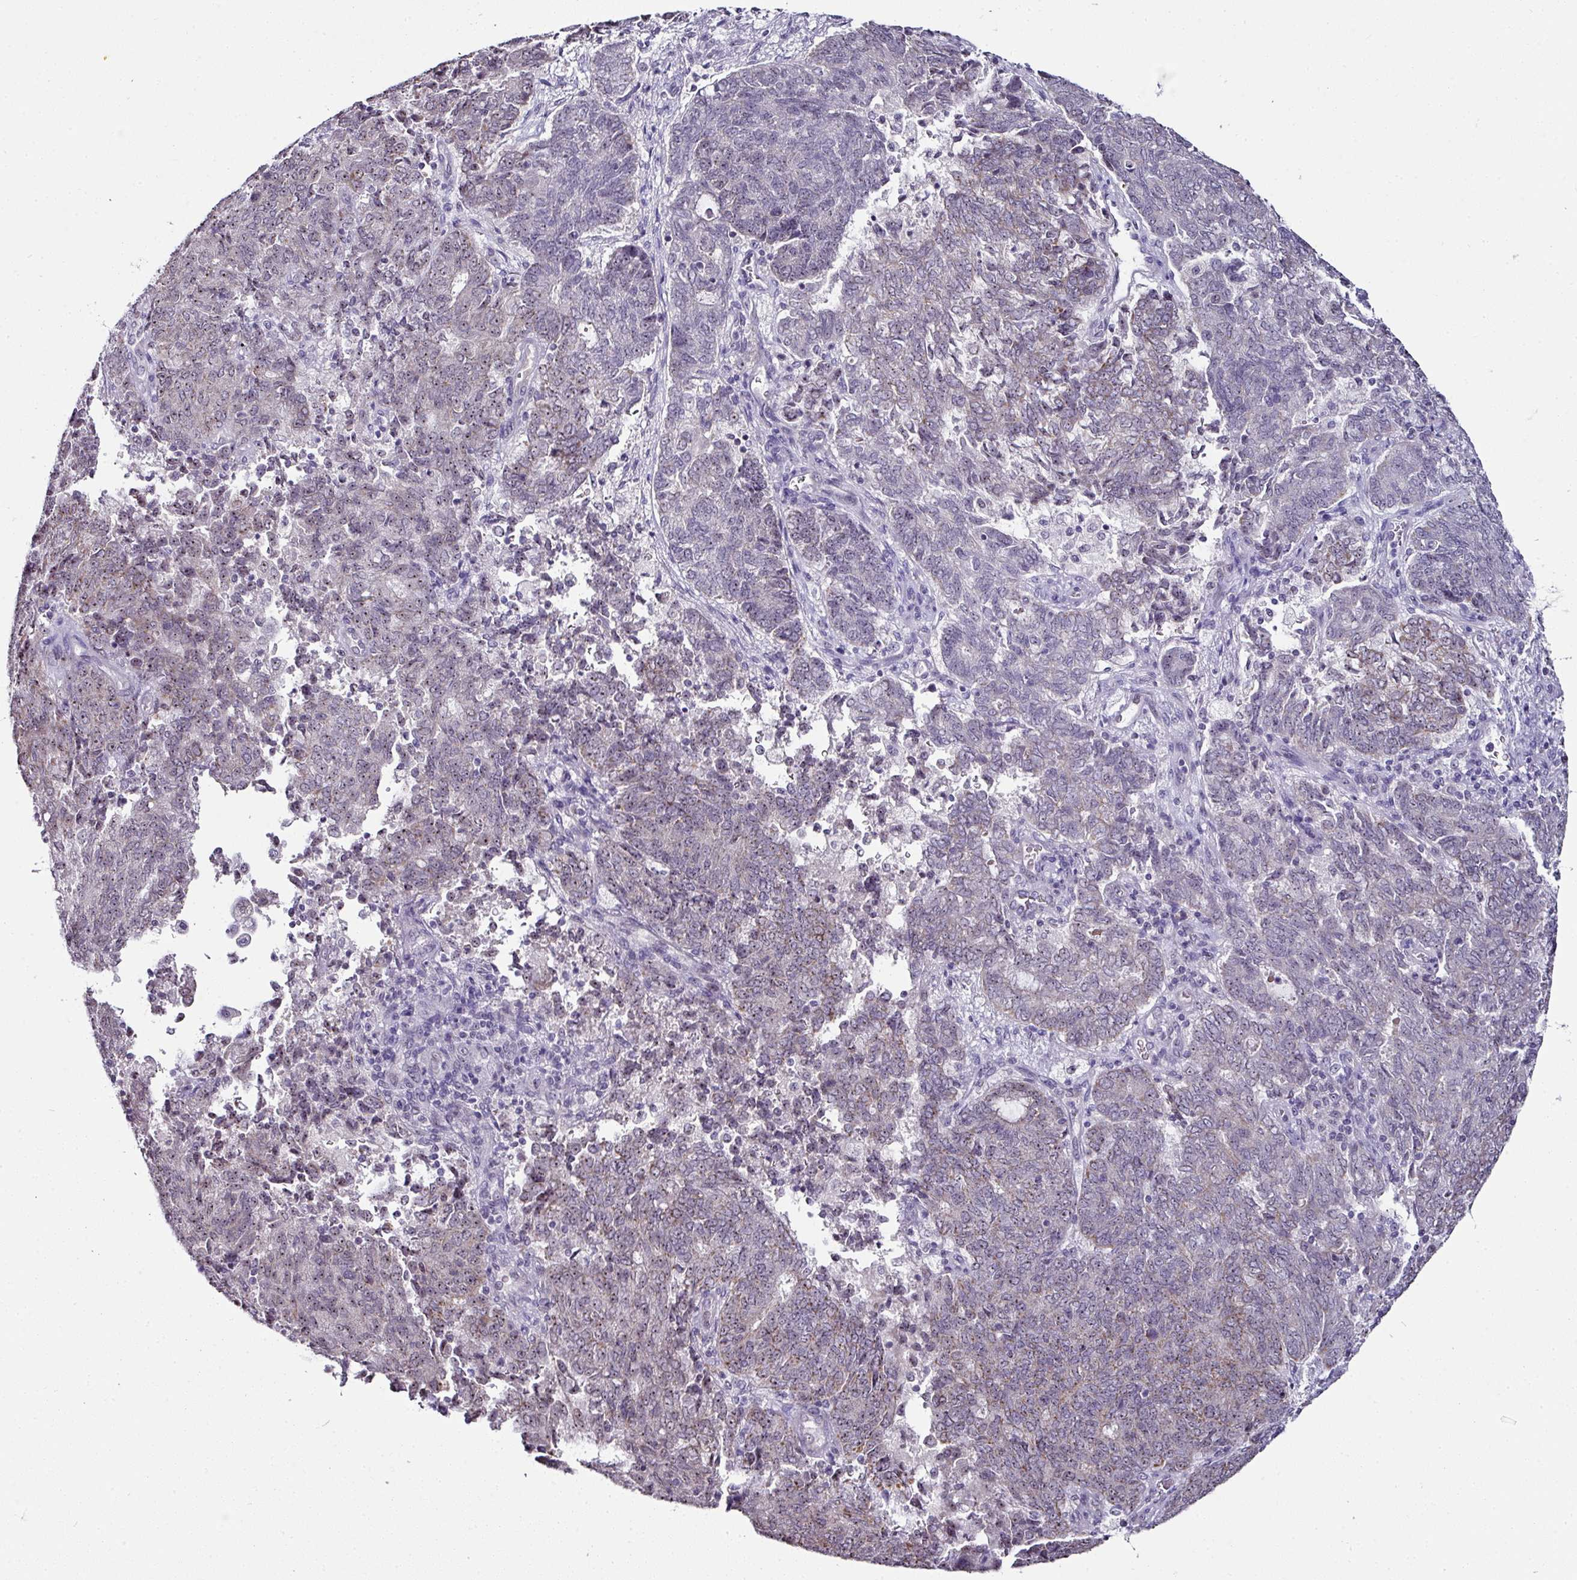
{"staining": {"intensity": "weak", "quantity": "<25%", "location": "cytoplasmic/membranous,nuclear"}, "tissue": "endometrial cancer", "cell_type": "Tumor cells", "image_type": "cancer", "snomed": [{"axis": "morphology", "description": "Adenocarcinoma, NOS"}, {"axis": "topography", "description": "Endometrium"}], "caption": "A high-resolution photomicrograph shows immunohistochemistry staining of endometrial cancer (adenocarcinoma), which demonstrates no significant staining in tumor cells.", "gene": "NACC2", "patient": {"sex": "female", "age": 80}}